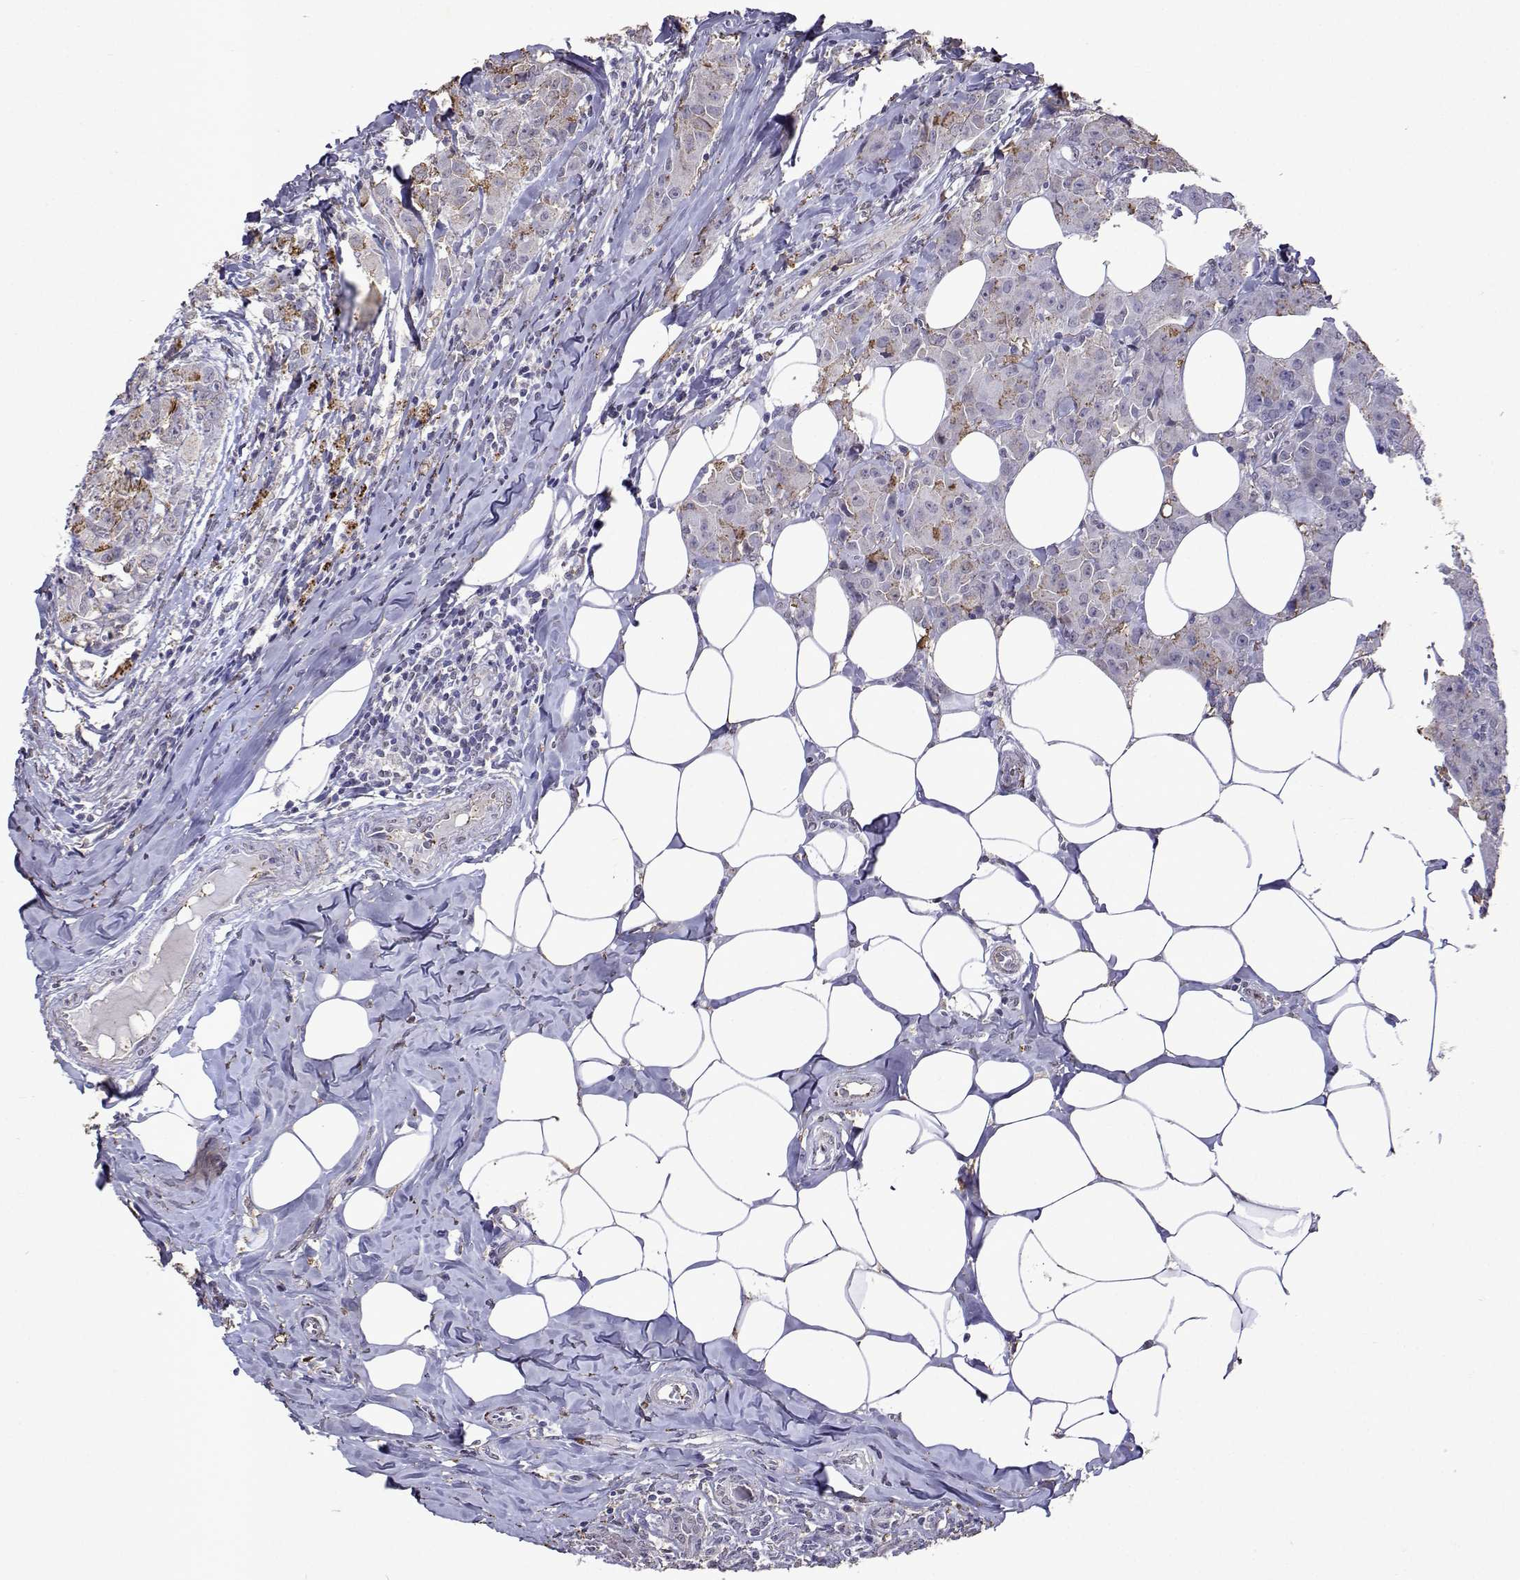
{"staining": {"intensity": "moderate", "quantity": "<25%", "location": "cytoplasmic/membranous"}, "tissue": "breast cancer", "cell_type": "Tumor cells", "image_type": "cancer", "snomed": [{"axis": "morphology", "description": "Normal tissue, NOS"}, {"axis": "morphology", "description": "Duct carcinoma"}, {"axis": "topography", "description": "Breast"}], "caption": "Infiltrating ductal carcinoma (breast) stained with a protein marker displays moderate staining in tumor cells.", "gene": "DUSP28", "patient": {"sex": "female", "age": 43}}